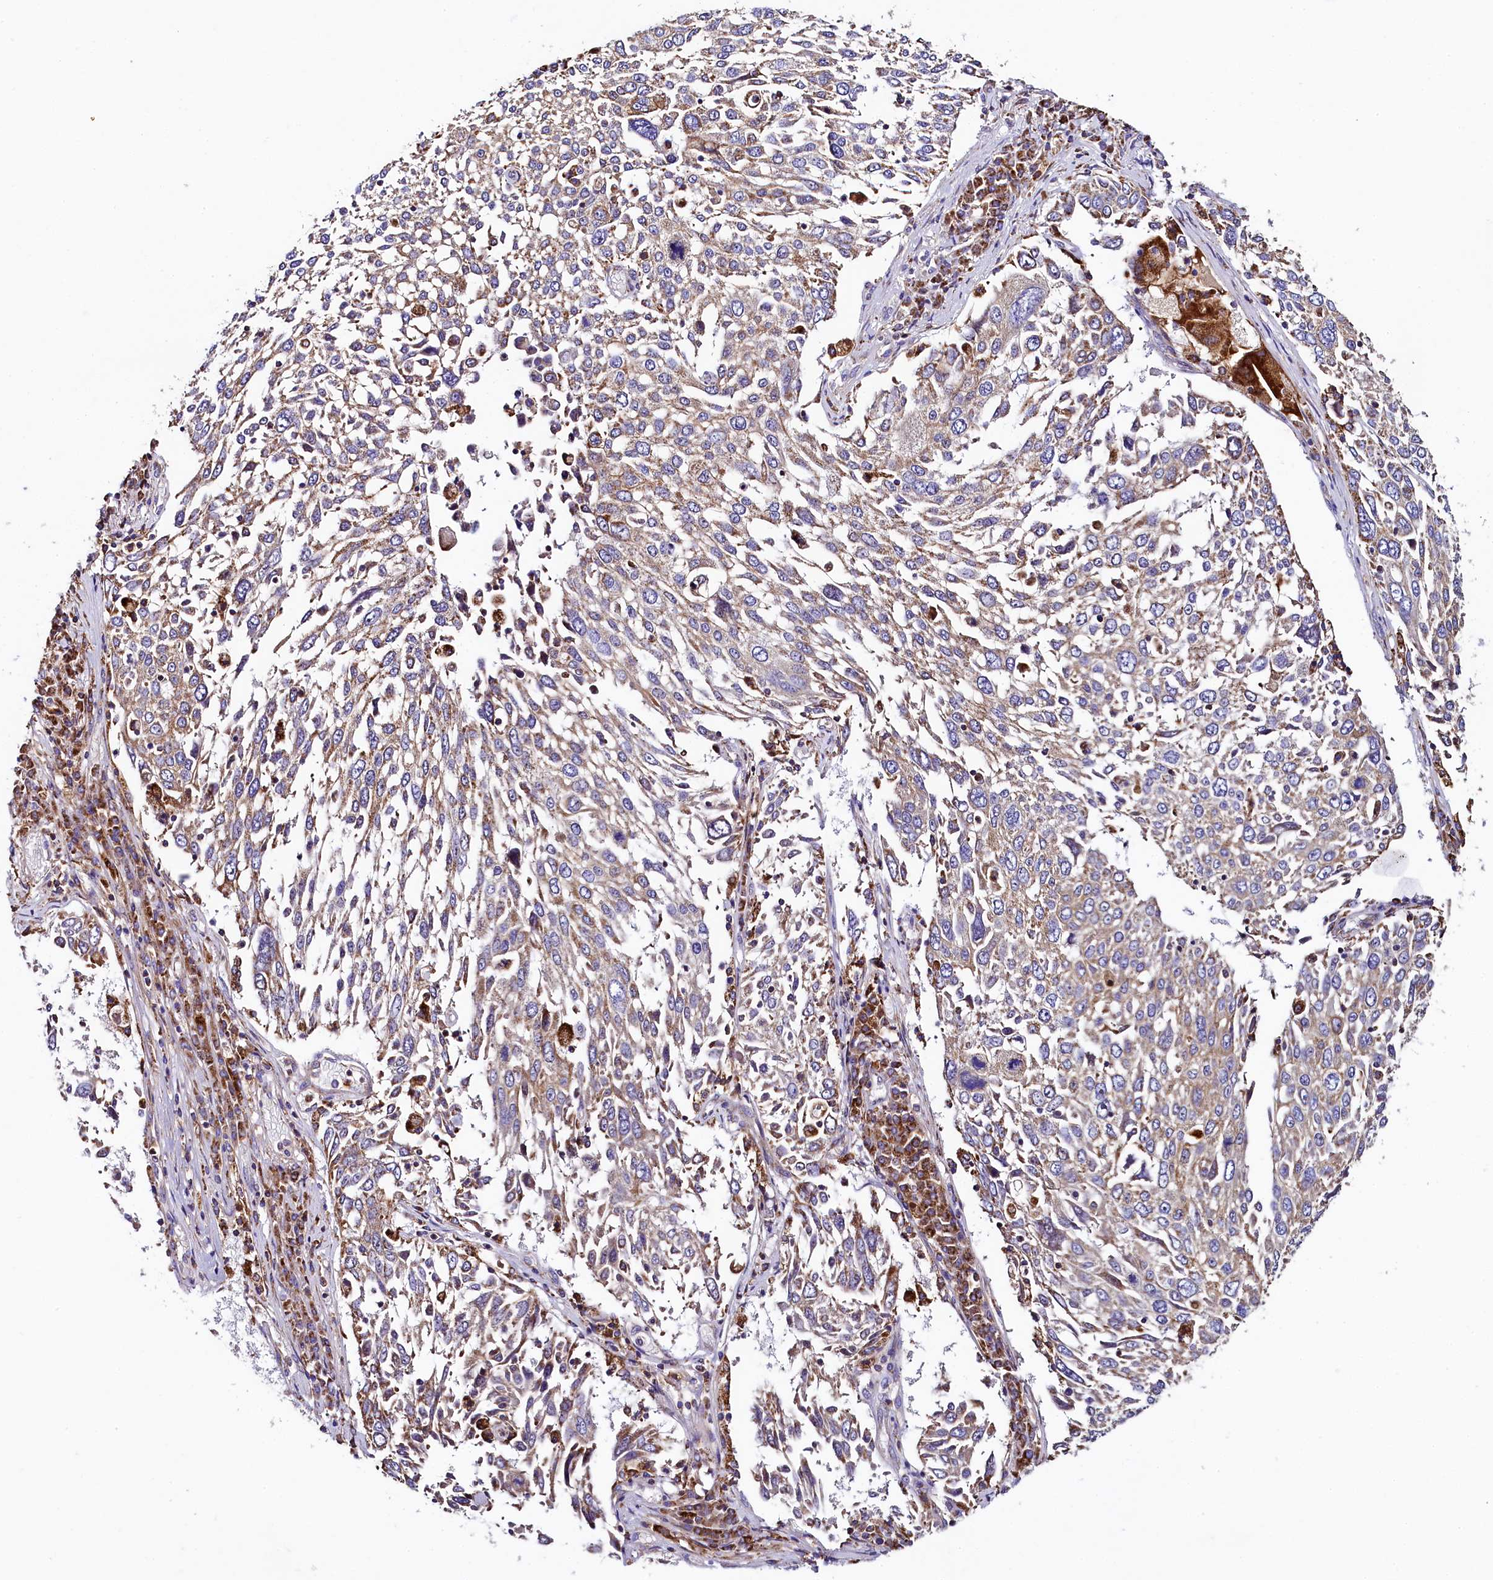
{"staining": {"intensity": "weak", "quantity": "25%-75%", "location": "cytoplasmic/membranous"}, "tissue": "lung cancer", "cell_type": "Tumor cells", "image_type": "cancer", "snomed": [{"axis": "morphology", "description": "Squamous cell carcinoma, NOS"}, {"axis": "topography", "description": "Lung"}], "caption": "Immunohistochemical staining of lung cancer exhibits low levels of weak cytoplasmic/membranous staining in about 25%-75% of tumor cells.", "gene": "CLYBL", "patient": {"sex": "male", "age": 65}}